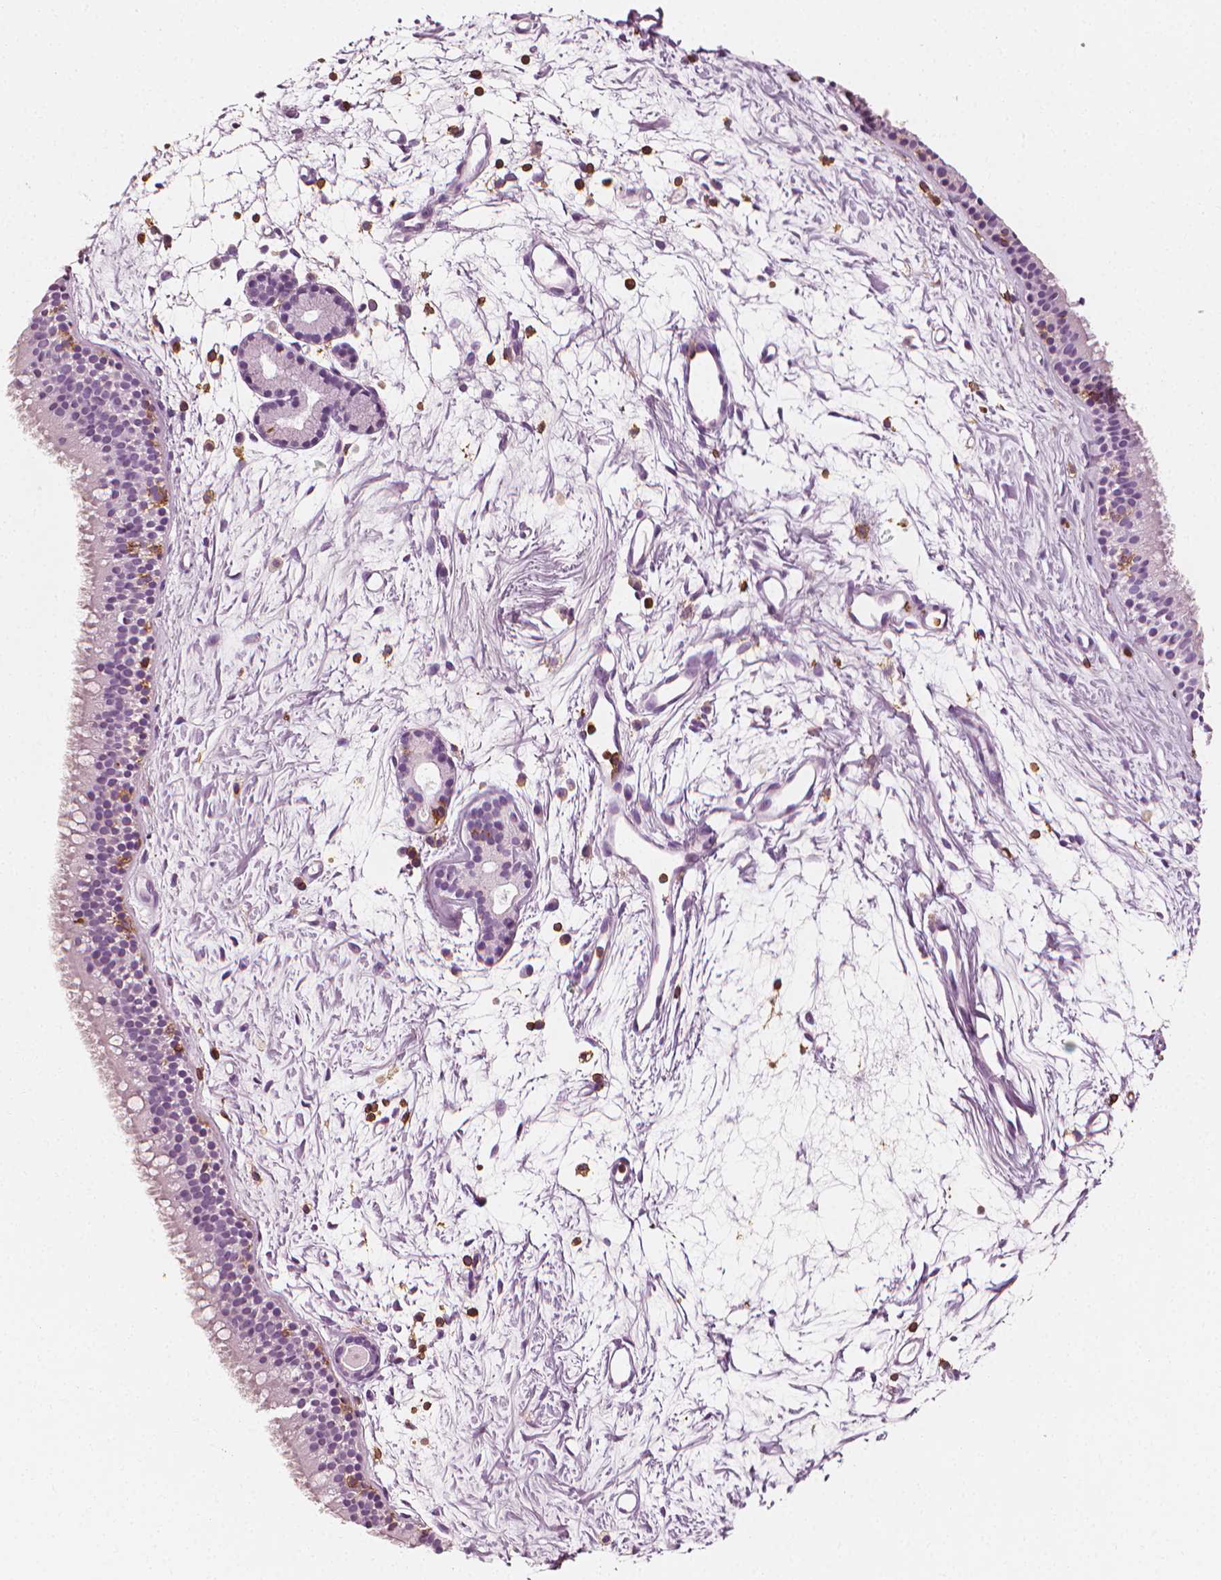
{"staining": {"intensity": "negative", "quantity": "none", "location": "none"}, "tissue": "nasopharynx", "cell_type": "Respiratory epithelial cells", "image_type": "normal", "snomed": [{"axis": "morphology", "description": "Normal tissue, NOS"}, {"axis": "topography", "description": "Nasopharynx"}], "caption": "DAB (3,3'-diaminobenzidine) immunohistochemical staining of normal human nasopharynx exhibits no significant expression in respiratory epithelial cells. (DAB (3,3'-diaminobenzidine) immunohistochemistry (IHC) with hematoxylin counter stain).", "gene": "PTPRC", "patient": {"sex": "male", "age": 58}}